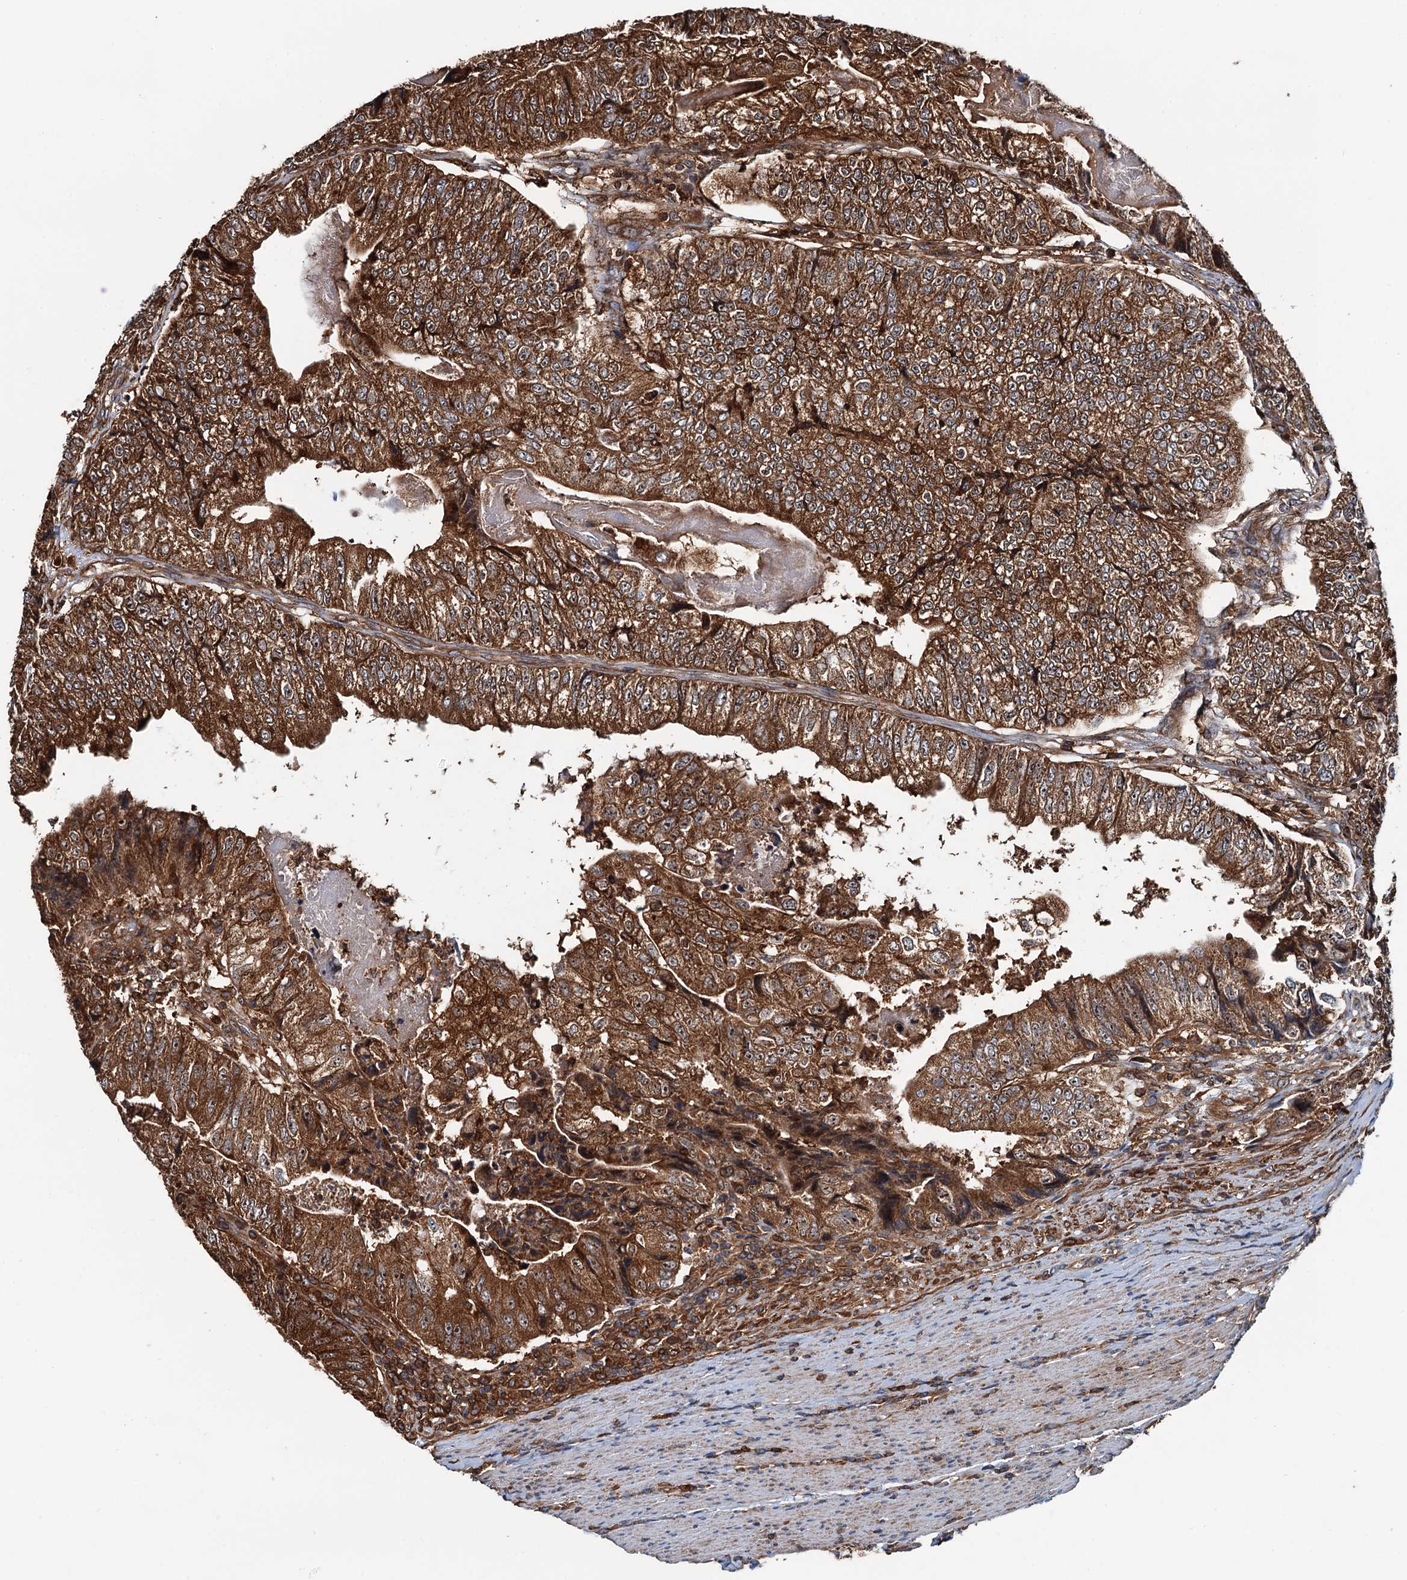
{"staining": {"intensity": "strong", "quantity": ">75%", "location": "cytoplasmic/membranous"}, "tissue": "colorectal cancer", "cell_type": "Tumor cells", "image_type": "cancer", "snomed": [{"axis": "morphology", "description": "Adenocarcinoma, NOS"}, {"axis": "topography", "description": "Colon"}], "caption": "Human colorectal cancer stained with a protein marker demonstrates strong staining in tumor cells.", "gene": "USP6NL", "patient": {"sex": "female", "age": 67}}